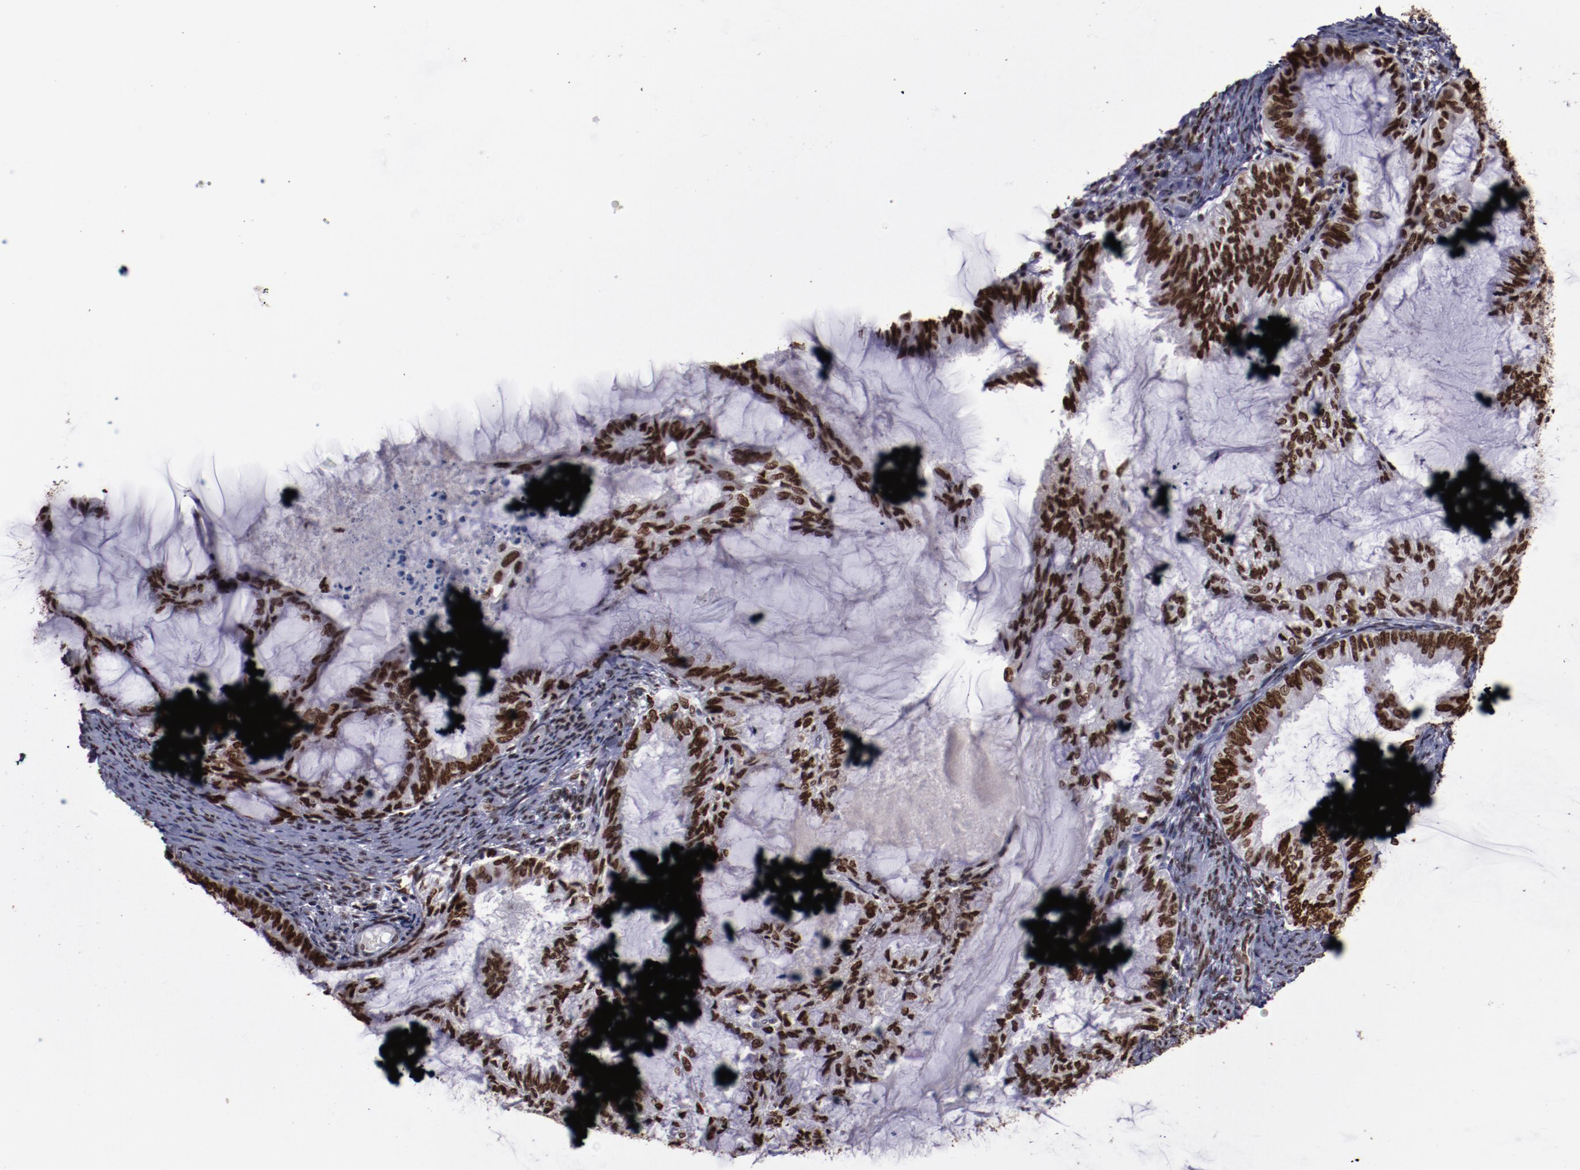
{"staining": {"intensity": "moderate", "quantity": ">75%", "location": "nuclear"}, "tissue": "endometrial cancer", "cell_type": "Tumor cells", "image_type": "cancer", "snomed": [{"axis": "morphology", "description": "Adenocarcinoma, NOS"}, {"axis": "topography", "description": "Endometrium"}], "caption": "Human endometrial cancer stained with a protein marker reveals moderate staining in tumor cells.", "gene": "APEX1", "patient": {"sex": "female", "age": 86}}